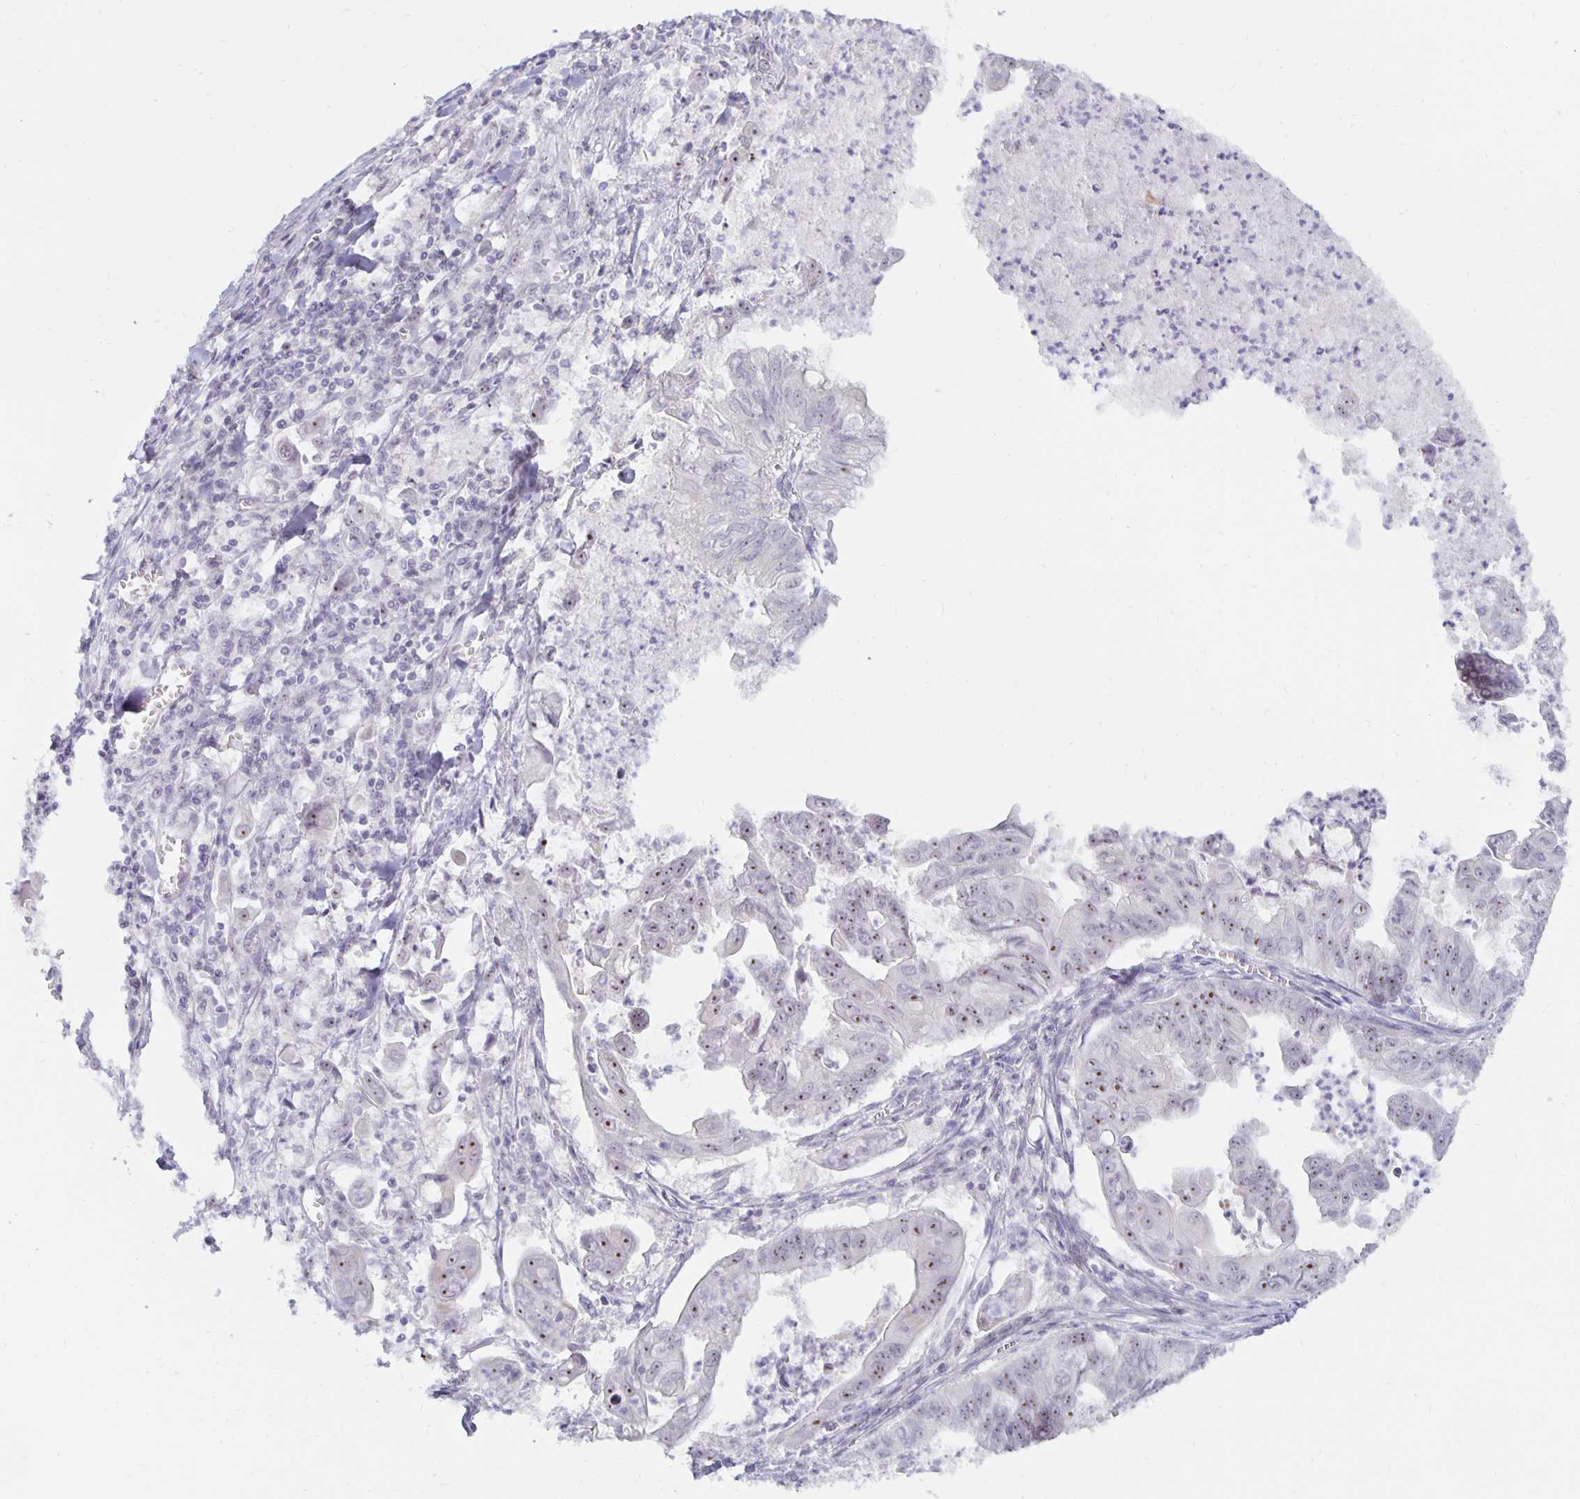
{"staining": {"intensity": "moderate", "quantity": ">75%", "location": "nuclear"}, "tissue": "stomach cancer", "cell_type": "Tumor cells", "image_type": "cancer", "snomed": [{"axis": "morphology", "description": "Adenocarcinoma, NOS"}, {"axis": "topography", "description": "Stomach, upper"}], "caption": "Stomach adenocarcinoma stained with immunohistochemistry exhibits moderate nuclear expression in about >75% of tumor cells.", "gene": "NUP85", "patient": {"sex": "male", "age": 80}}